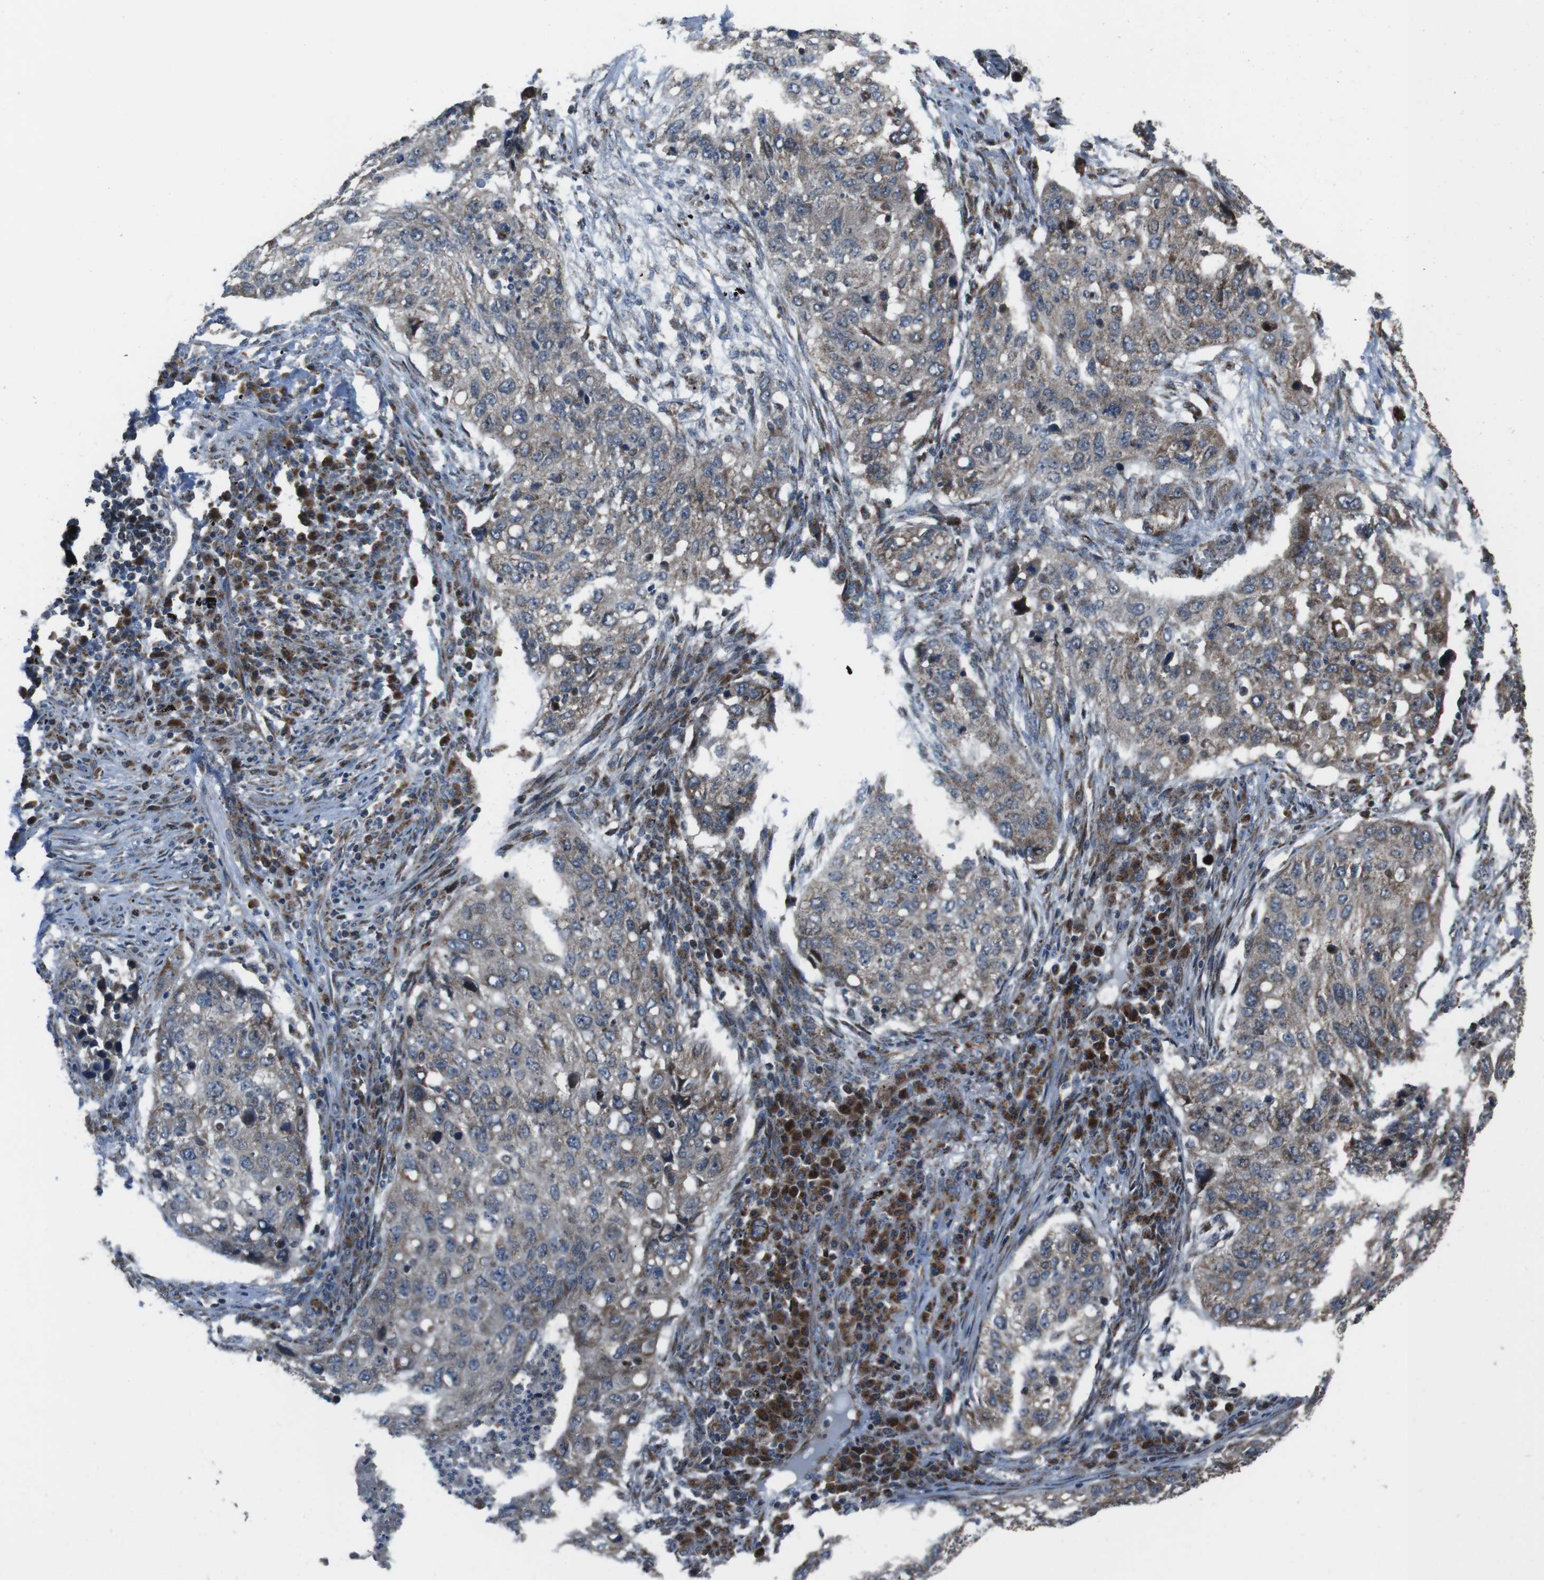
{"staining": {"intensity": "weak", "quantity": "25%-75%", "location": "cytoplasmic/membranous"}, "tissue": "lung cancer", "cell_type": "Tumor cells", "image_type": "cancer", "snomed": [{"axis": "morphology", "description": "Squamous cell carcinoma, NOS"}, {"axis": "topography", "description": "Lung"}], "caption": "Lung cancer (squamous cell carcinoma) stained with DAB immunohistochemistry (IHC) exhibits low levels of weak cytoplasmic/membranous positivity in about 25%-75% of tumor cells.", "gene": "GIMAP8", "patient": {"sex": "female", "age": 63}}